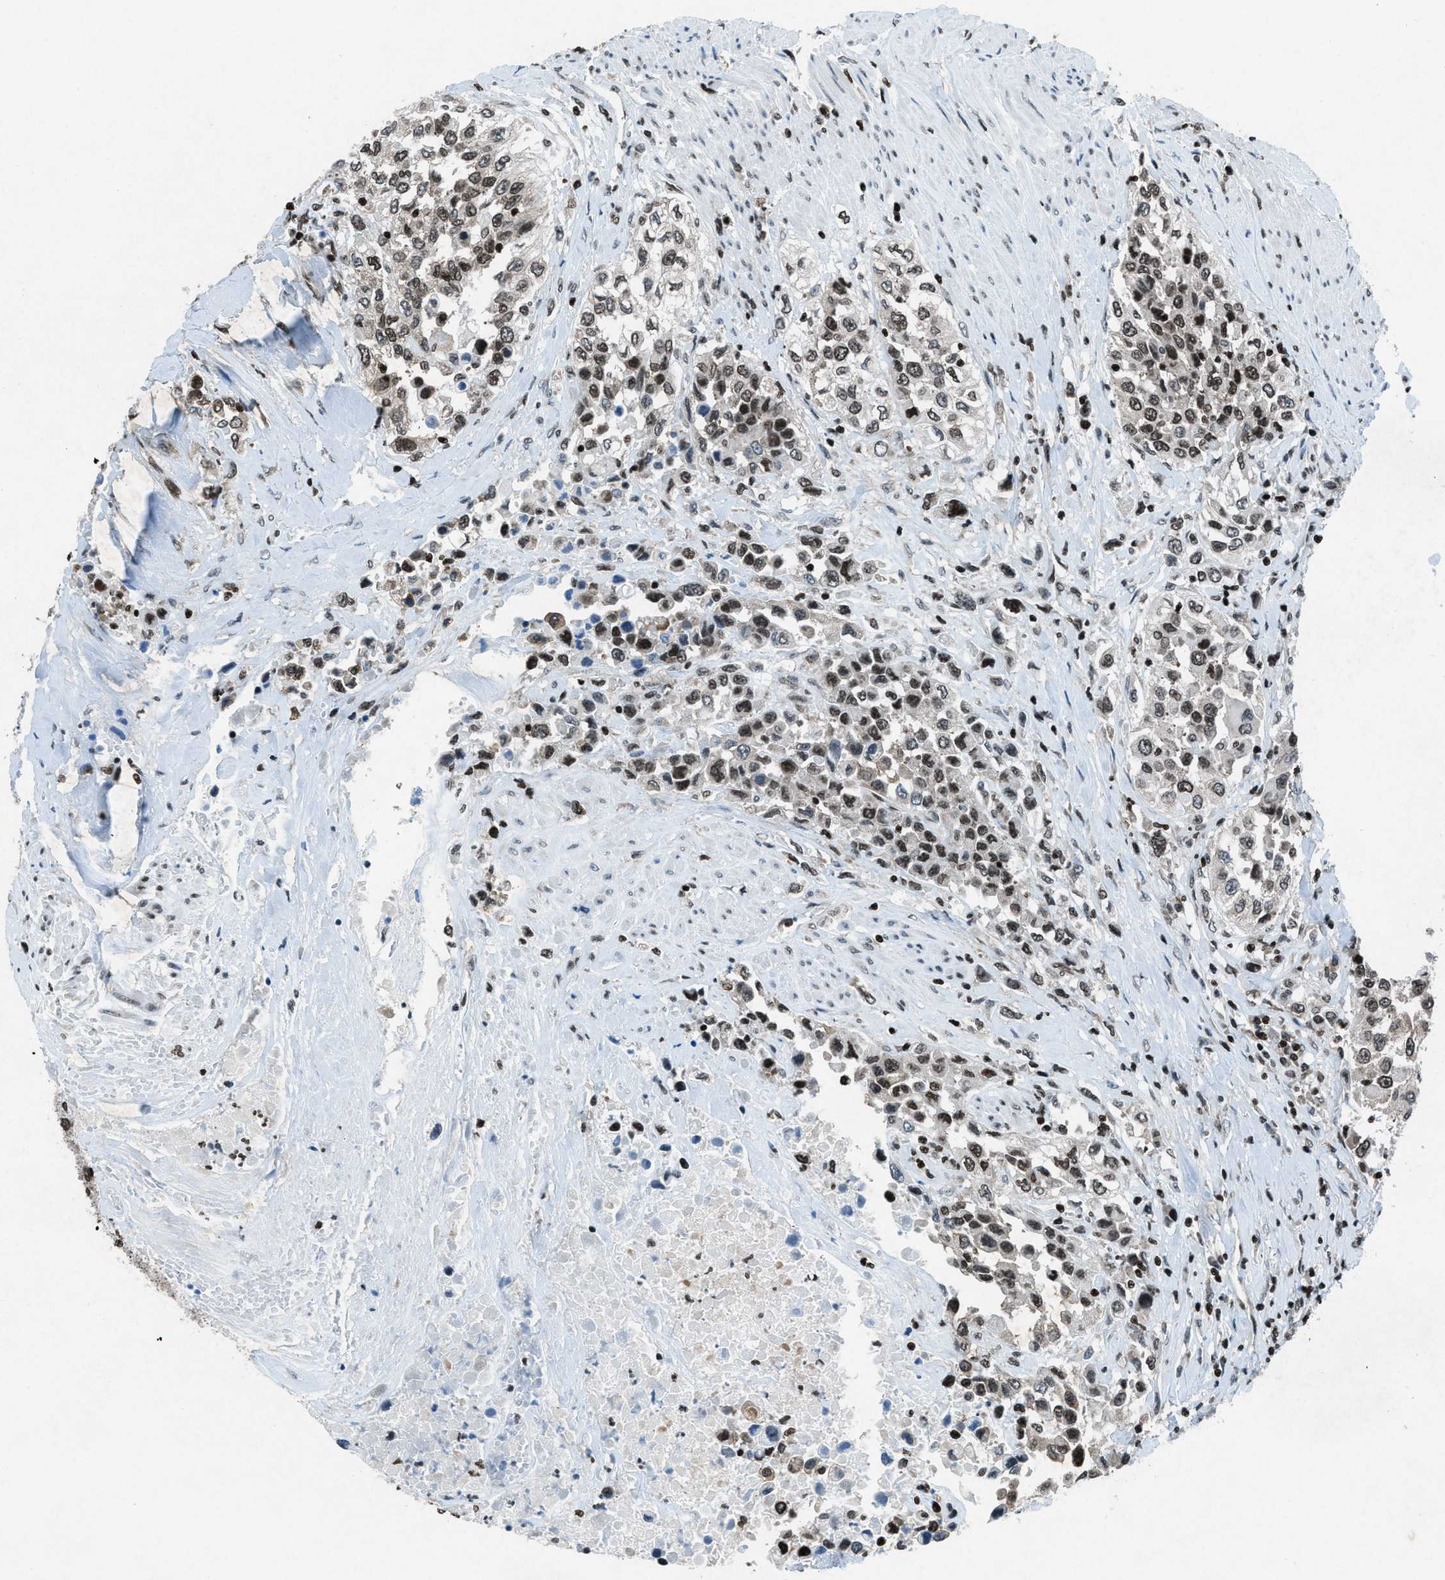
{"staining": {"intensity": "moderate", "quantity": ">75%", "location": "nuclear"}, "tissue": "urothelial cancer", "cell_type": "Tumor cells", "image_type": "cancer", "snomed": [{"axis": "morphology", "description": "Urothelial carcinoma, High grade"}, {"axis": "topography", "description": "Urinary bladder"}], "caption": "A photomicrograph of human high-grade urothelial carcinoma stained for a protein displays moderate nuclear brown staining in tumor cells.", "gene": "NXF1", "patient": {"sex": "female", "age": 80}}